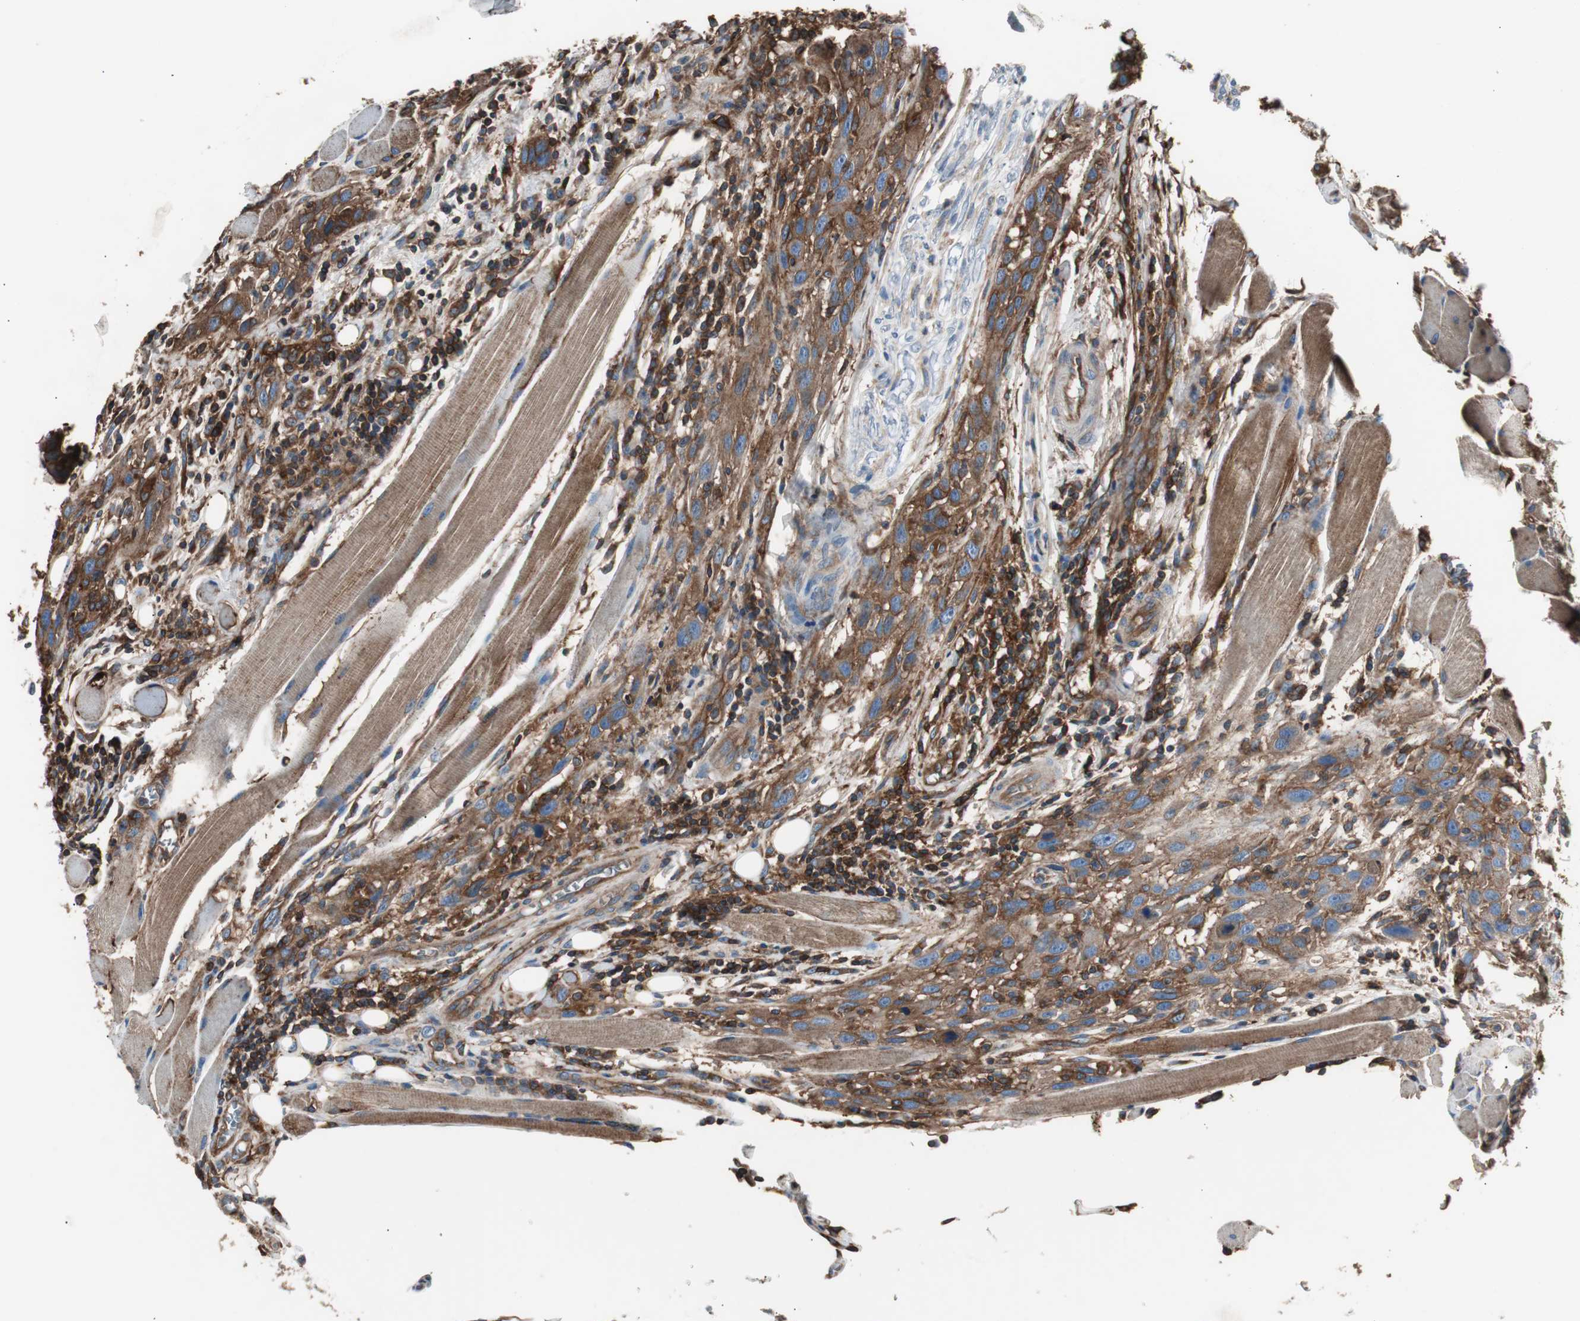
{"staining": {"intensity": "strong", "quantity": ">75%", "location": "cytoplasmic/membranous"}, "tissue": "head and neck cancer", "cell_type": "Tumor cells", "image_type": "cancer", "snomed": [{"axis": "morphology", "description": "Squamous cell carcinoma, NOS"}, {"axis": "topography", "description": "Oral tissue"}, {"axis": "topography", "description": "Head-Neck"}], "caption": "Immunohistochemistry photomicrograph of neoplastic tissue: human head and neck squamous cell carcinoma stained using immunohistochemistry (IHC) demonstrates high levels of strong protein expression localized specifically in the cytoplasmic/membranous of tumor cells, appearing as a cytoplasmic/membranous brown color.", "gene": "B2M", "patient": {"sex": "female", "age": 50}}